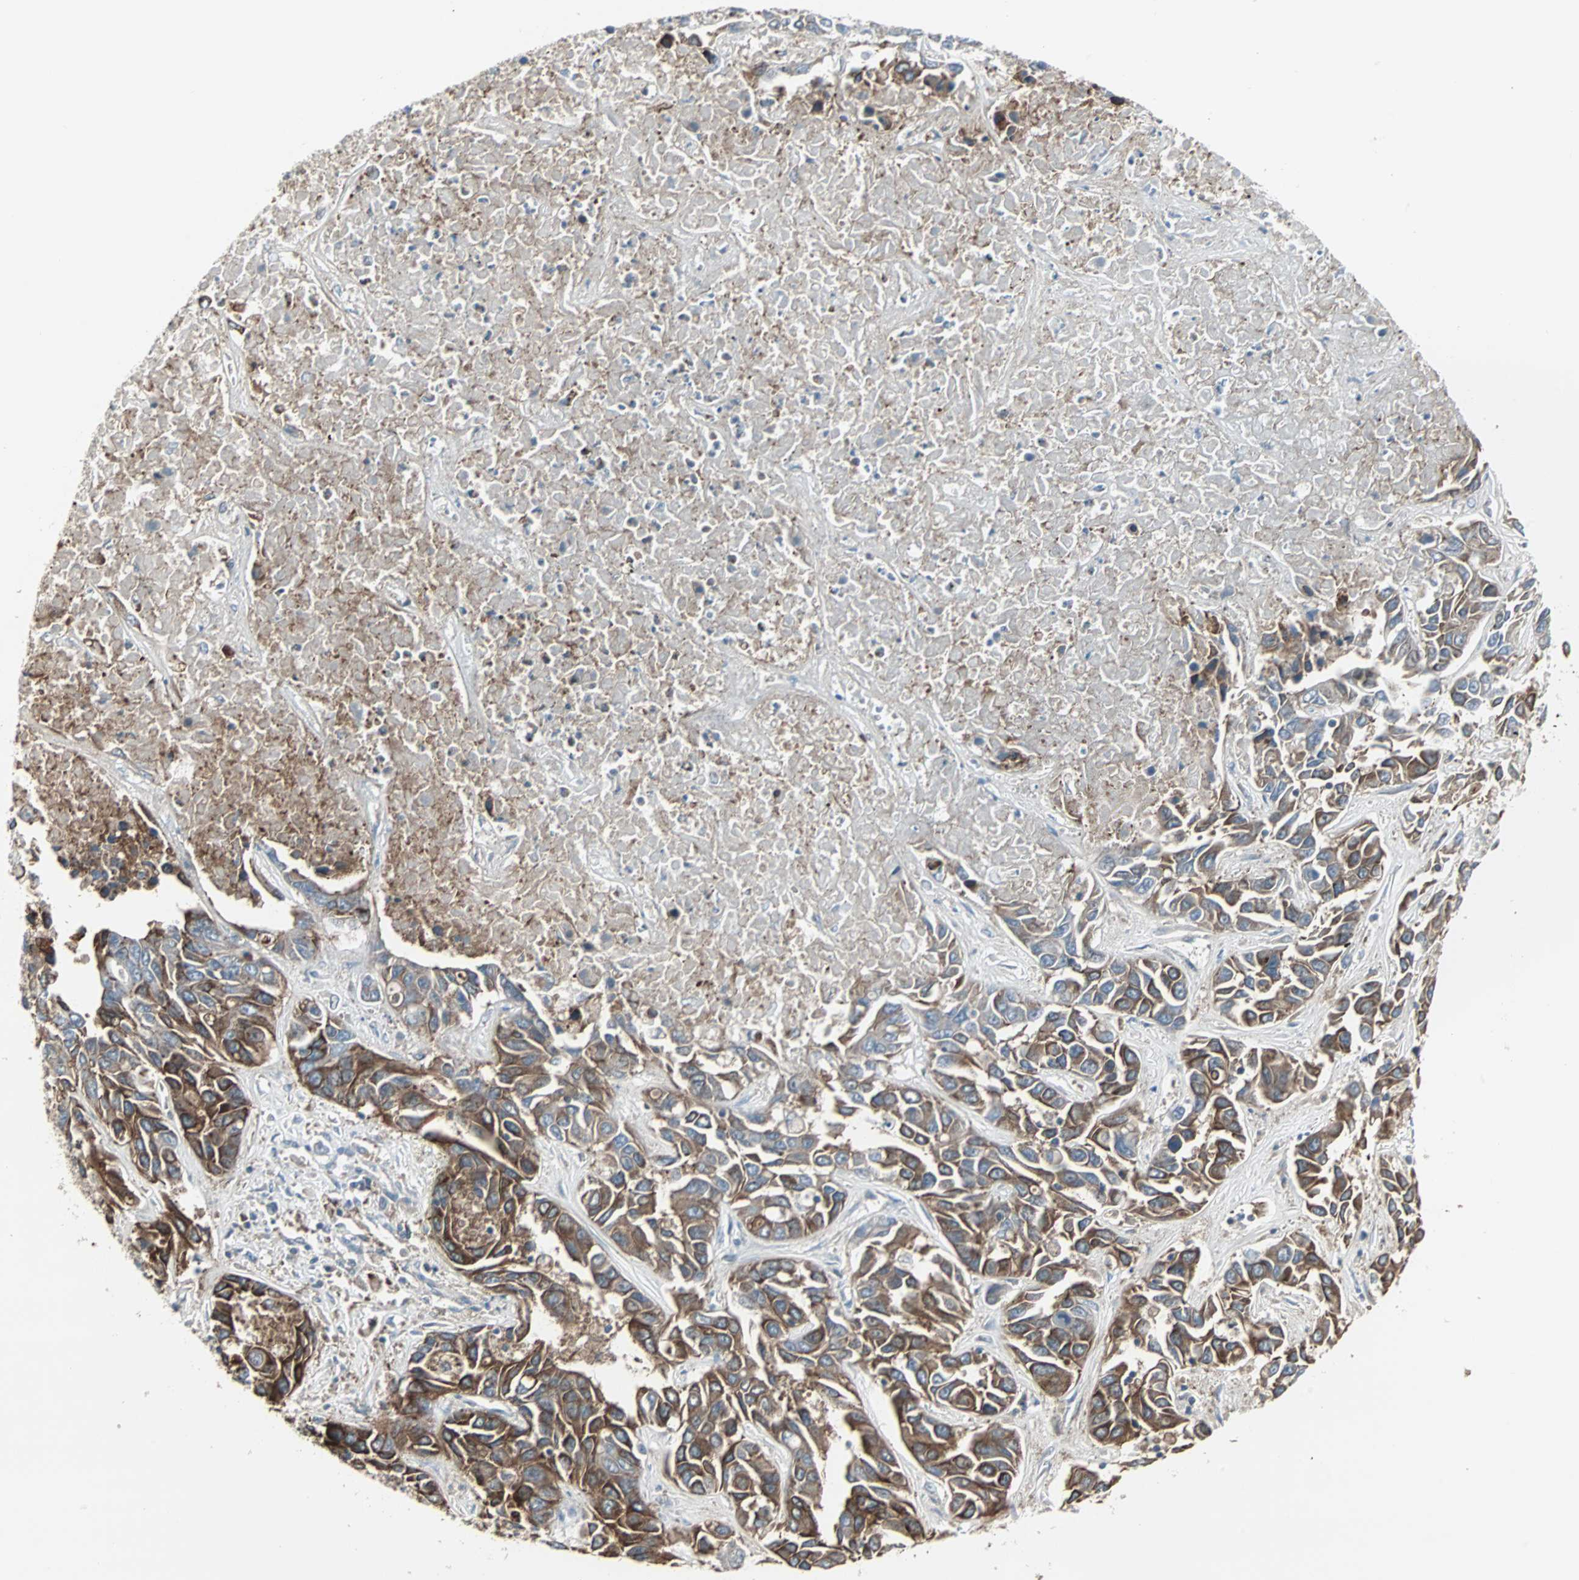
{"staining": {"intensity": "strong", "quantity": ">75%", "location": "cytoplasmic/membranous"}, "tissue": "liver cancer", "cell_type": "Tumor cells", "image_type": "cancer", "snomed": [{"axis": "morphology", "description": "Cholangiocarcinoma"}, {"axis": "topography", "description": "Liver"}], "caption": "Liver cancer stained for a protein (brown) displays strong cytoplasmic/membranous positive staining in about >75% of tumor cells.", "gene": "ZSCAN32", "patient": {"sex": "female", "age": 52}}